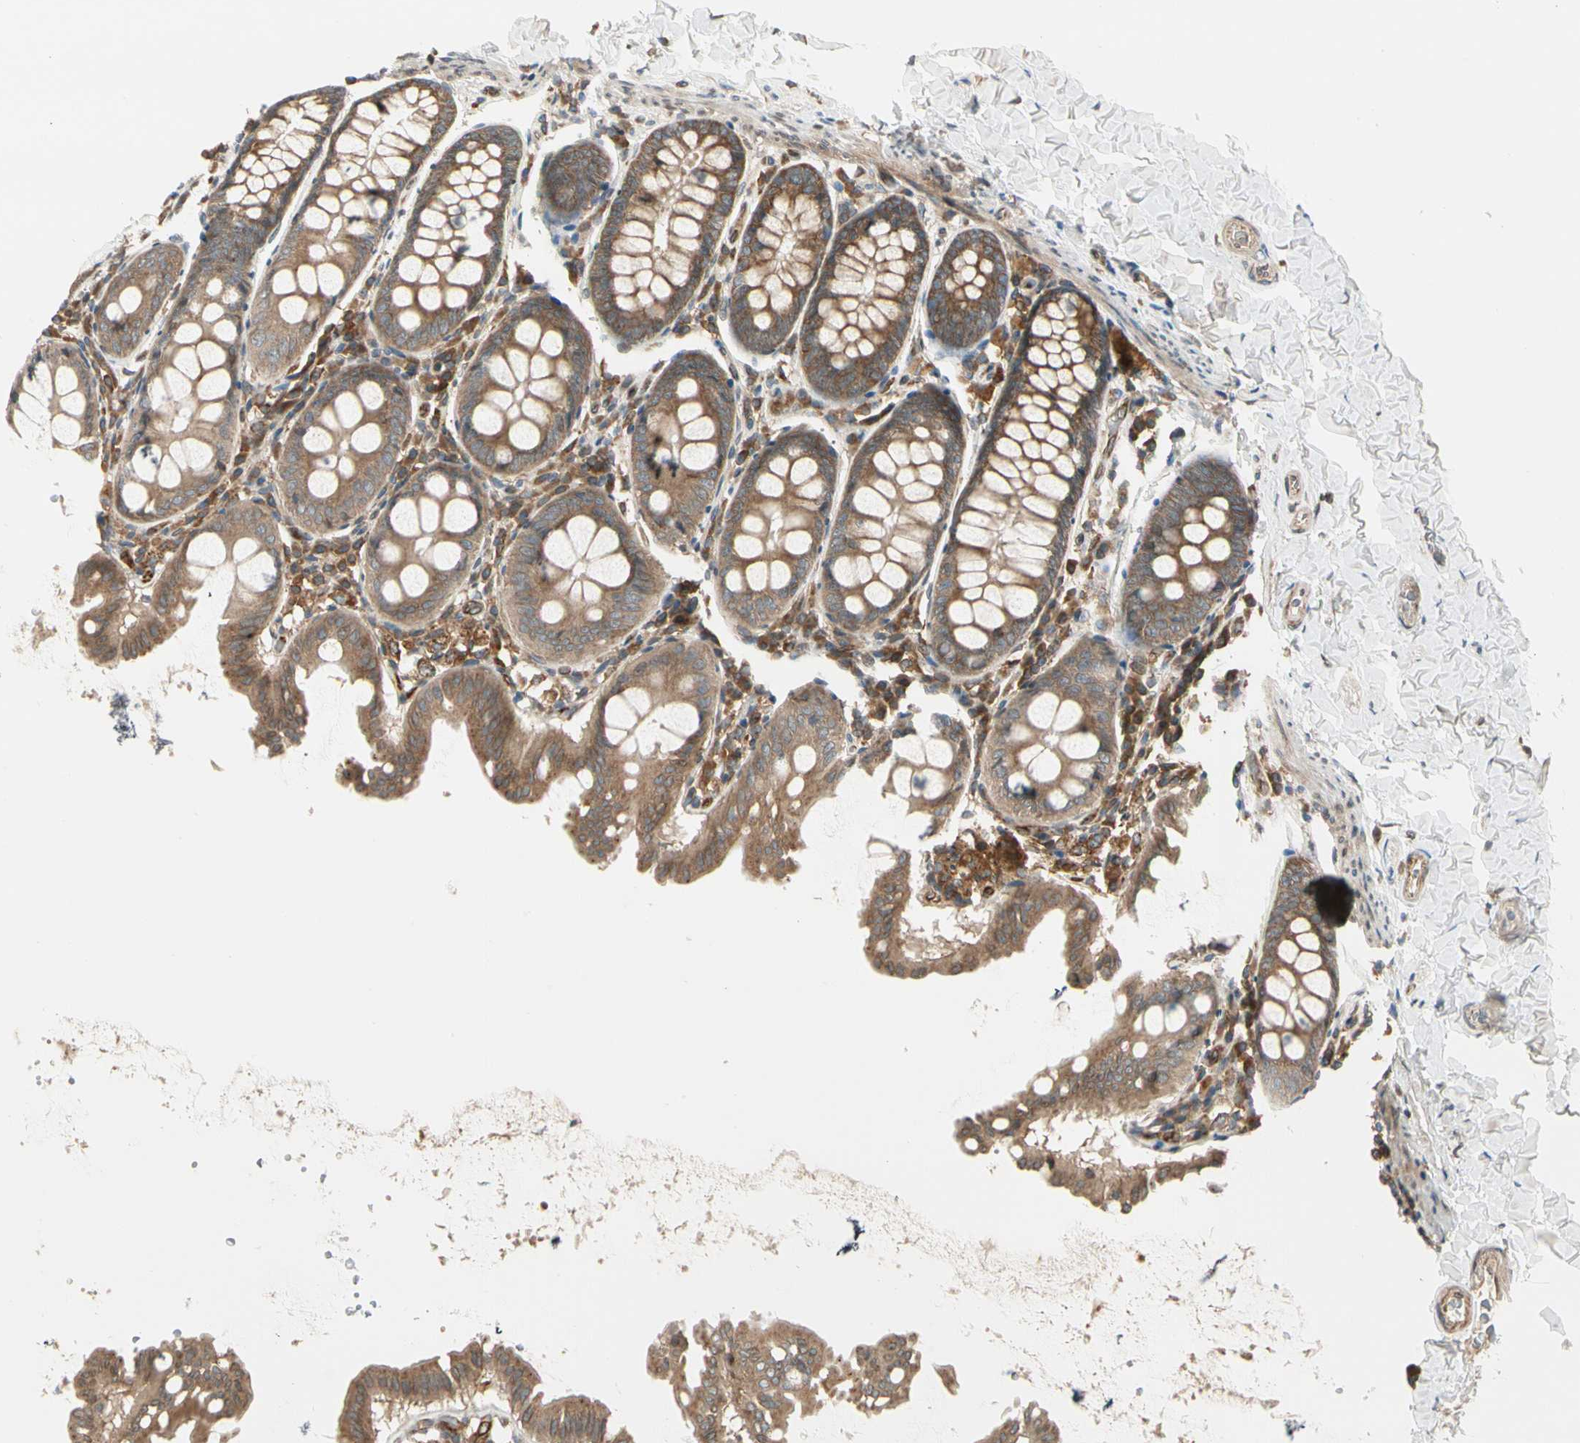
{"staining": {"intensity": "weak", "quantity": ">75%", "location": "cytoplasmic/membranous"}, "tissue": "colon", "cell_type": "Endothelial cells", "image_type": "normal", "snomed": [{"axis": "morphology", "description": "Normal tissue, NOS"}, {"axis": "topography", "description": "Colon"}], "caption": "A brown stain shows weak cytoplasmic/membranous positivity of a protein in endothelial cells of unremarkable human colon. (Brightfield microscopy of DAB IHC at high magnification).", "gene": "TRIO", "patient": {"sex": "female", "age": 61}}